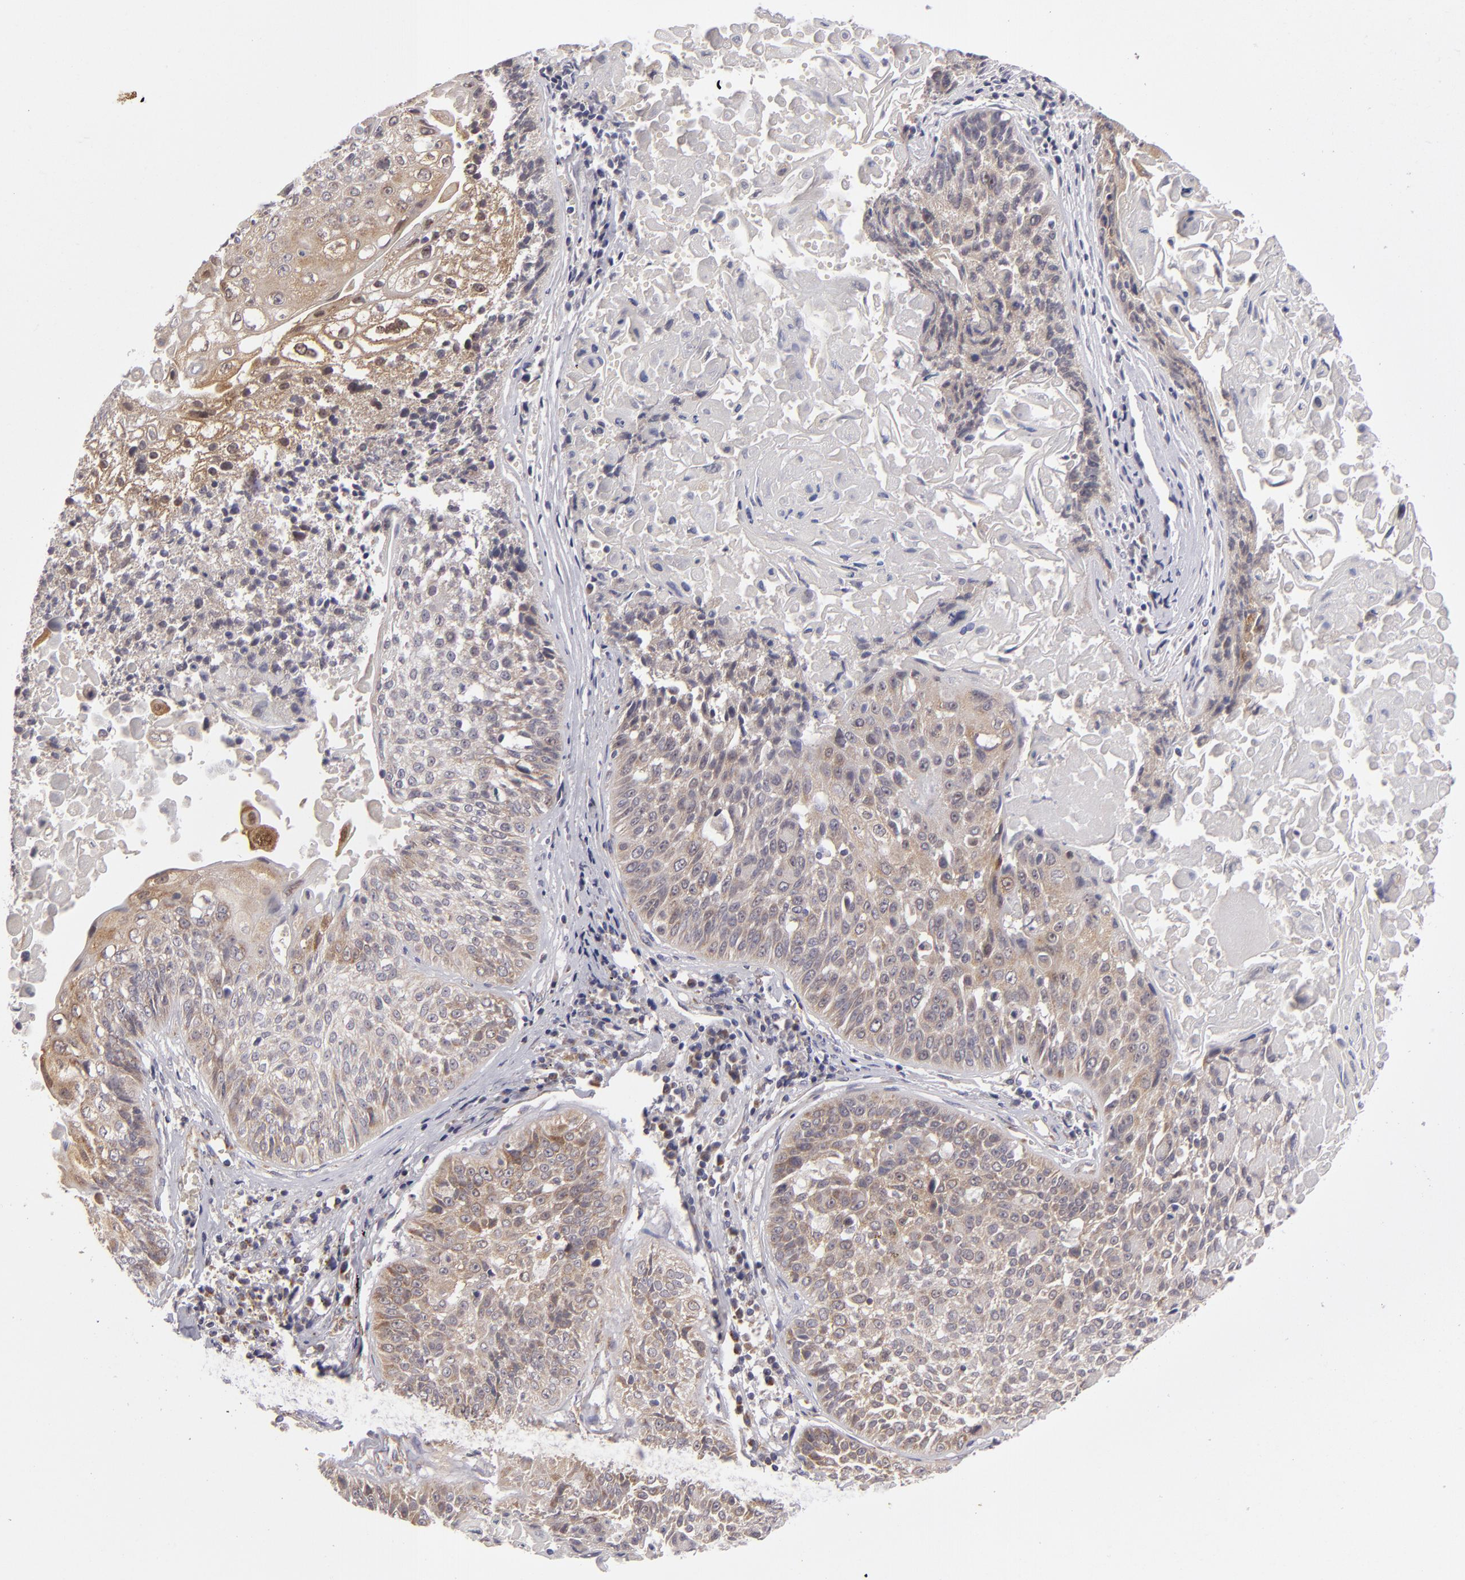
{"staining": {"intensity": "weak", "quantity": ">75%", "location": "cytoplasmic/membranous"}, "tissue": "lung cancer", "cell_type": "Tumor cells", "image_type": "cancer", "snomed": [{"axis": "morphology", "description": "Adenocarcinoma, NOS"}, {"axis": "topography", "description": "Lung"}], "caption": "Lung cancer tissue displays weak cytoplasmic/membranous expression in approximately >75% of tumor cells Using DAB (brown) and hematoxylin (blue) stains, captured at high magnification using brightfield microscopy.", "gene": "SH2D4A", "patient": {"sex": "male", "age": 60}}